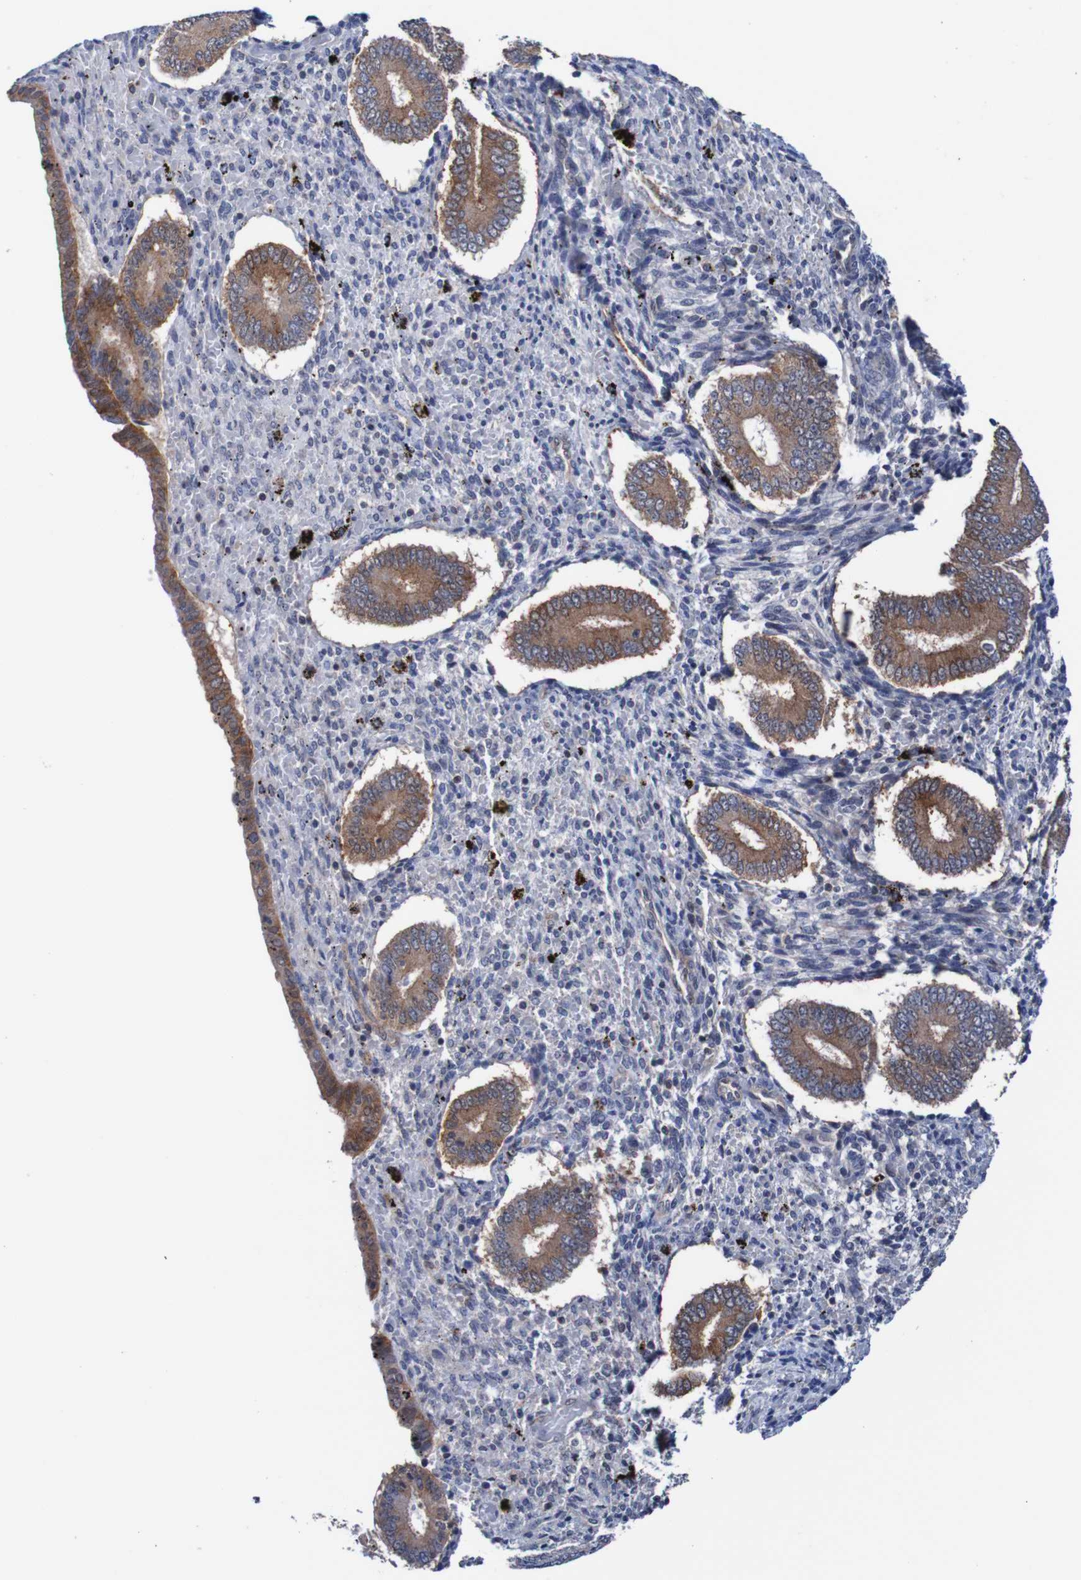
{"staining": {"intensity": "negative", "quantity": "none", "location": "none"}, "tissue": "endometrium", "cell_type": "Cells in endometrial stroma", "image_type": "normal", "snomed": [{"axis": "morphology", "description": "Normal tissue, NOS"}, {"axis": "topography", "description": "Endometrium"}], "caption": "Immunohistochemistry of normal human endometrium displays no positivity in cells in endometrial stroma.", "gene": "RIGI", "patient": {"sex": "female", "age": 42}}